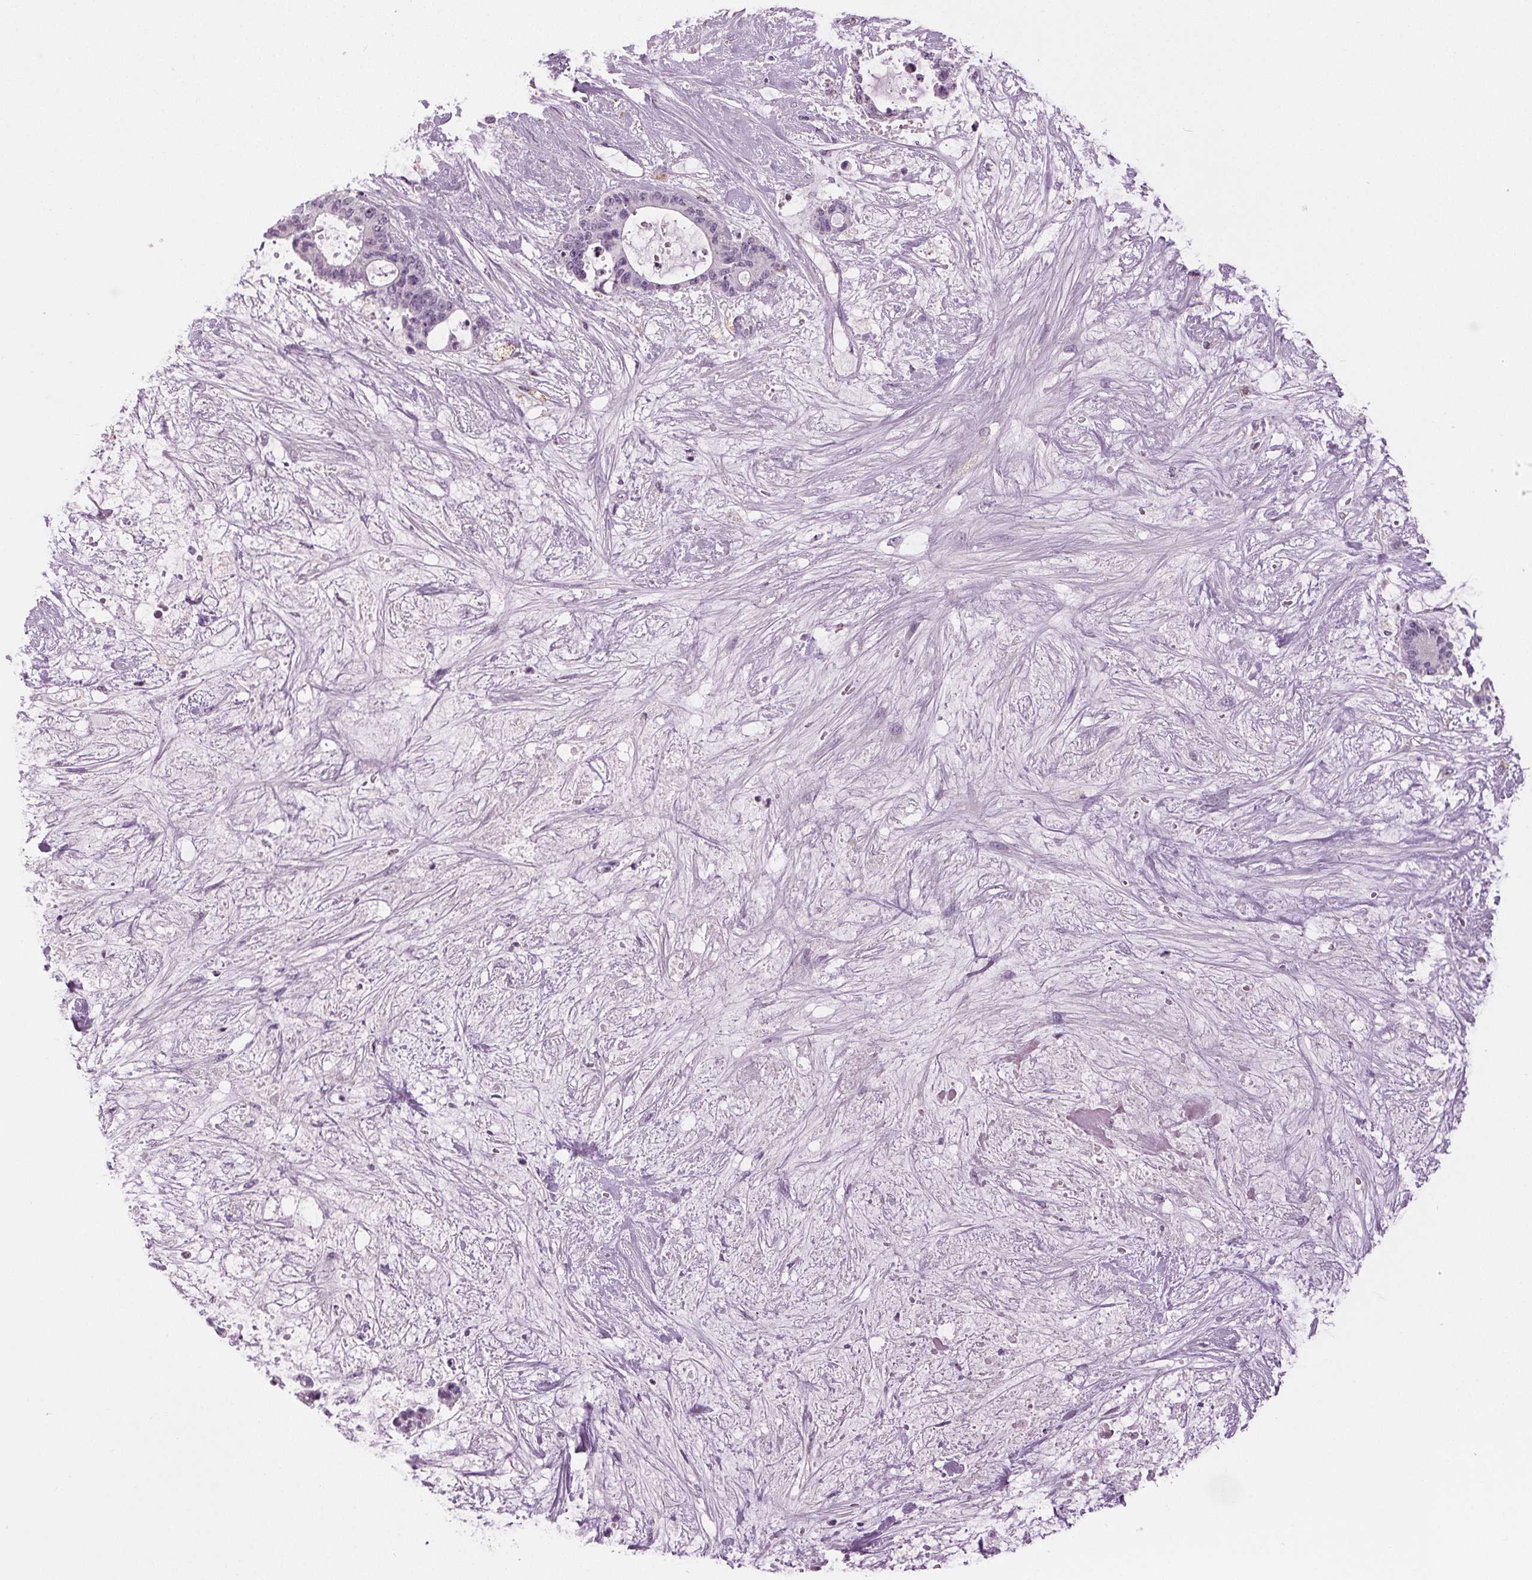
{"staining": {"intensity": "negative", "quantity": "none", "location": "none"}, "tissue": "liver cancer", "cell_type": "Tumor cells", "image_type": "cancer", "snomed": [{"axis": "morphology", "description": "Normal tissue, NOS"}, {"axis": "morphology", "description": "Cholangiocarcinoma"}, {"axis": "topography", "description": "Liver"}, {"axis": "topography", "description": "Peripheral nerve tissue"}], "caption": "An IHC histopathology image of liver cancer (cholangiocarcinoma) is shown. There is no staining in tumor cells of liver cancer (cholangiocarcinoma).", "gene": "DNAH12", "patient": {"sex": "female", "age": 73}}